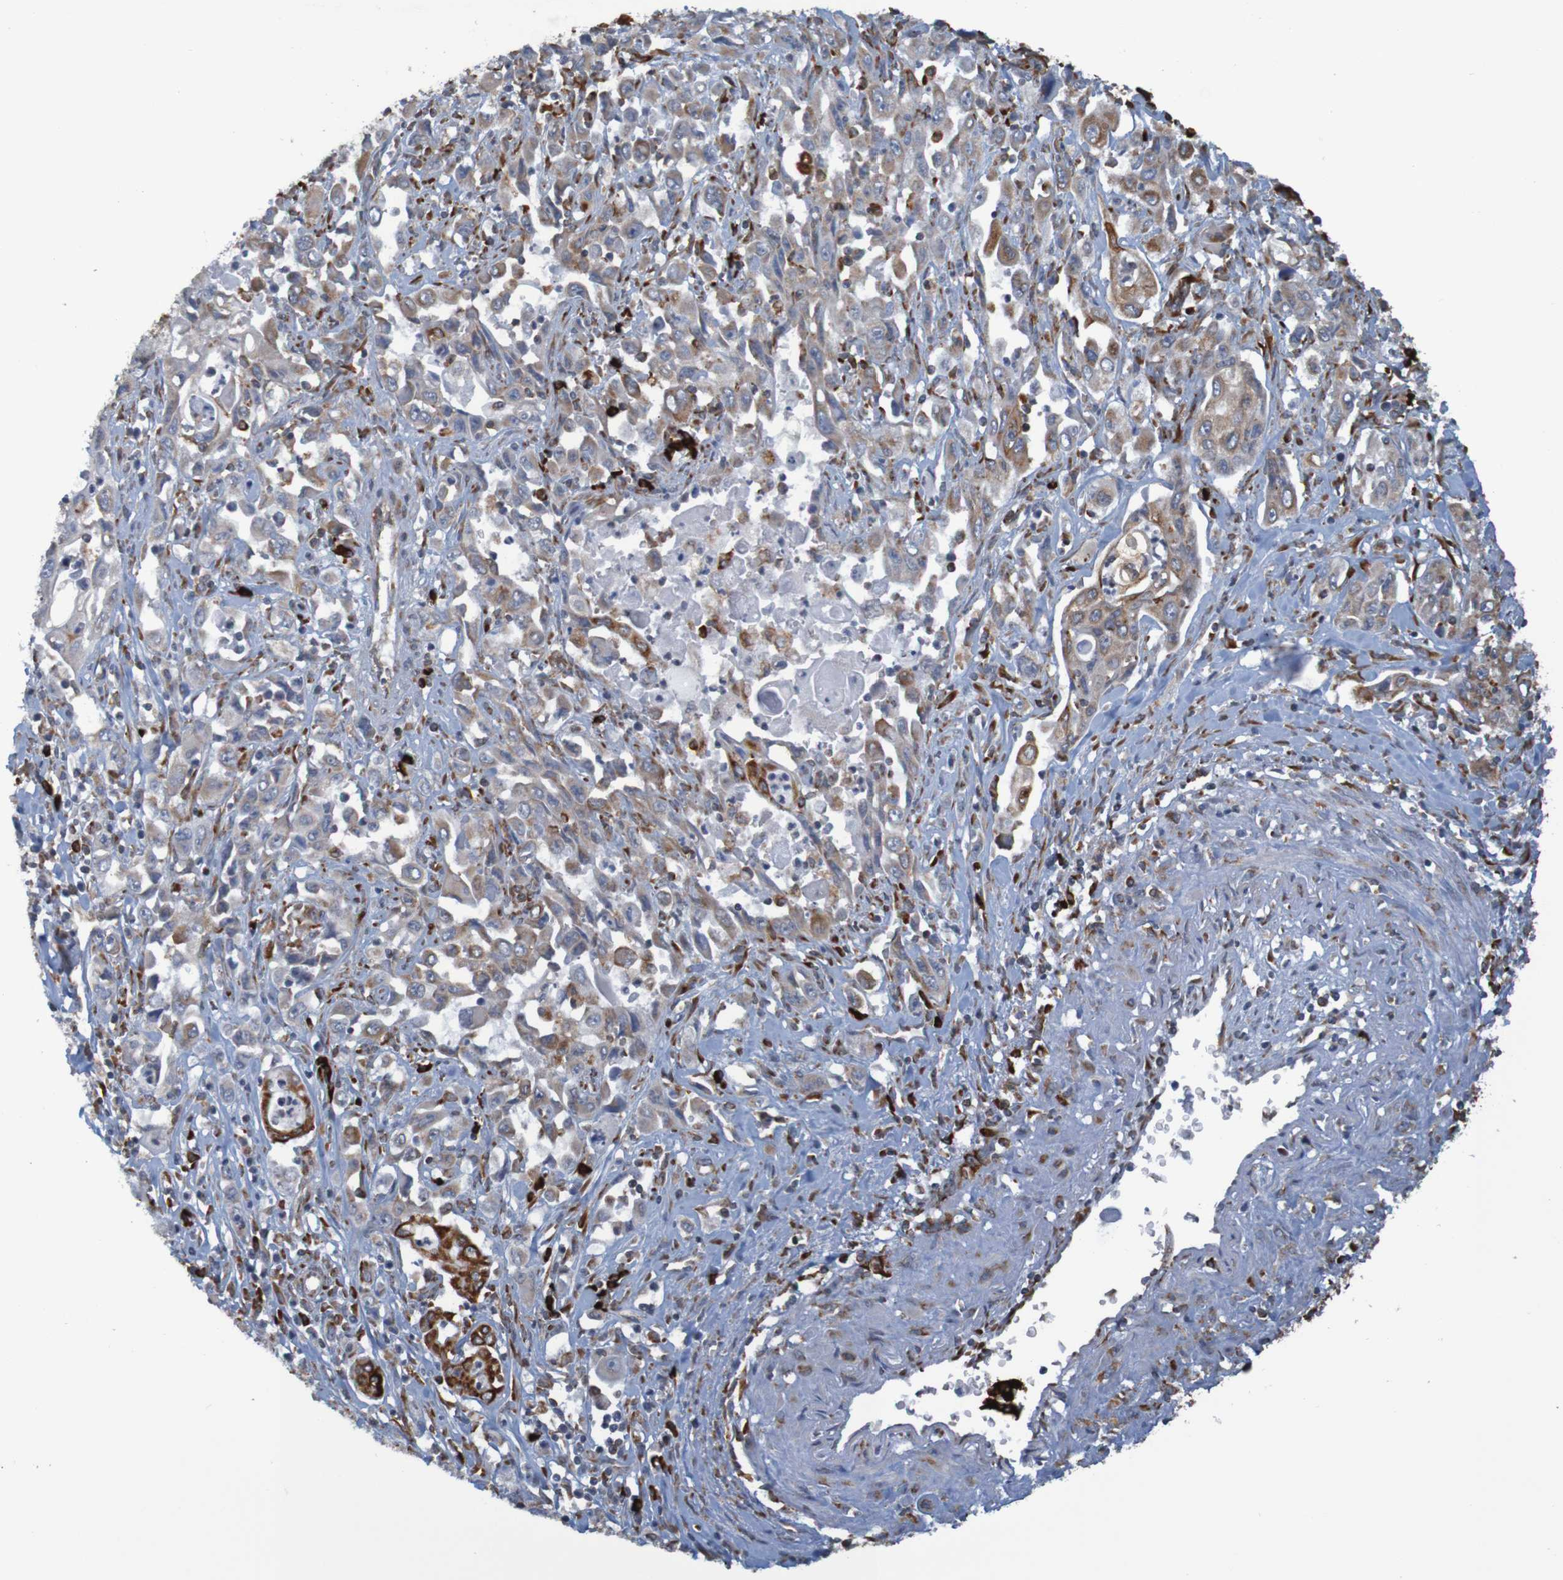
{"staining": {"intensity": "weak", "quantity": "25%-75%", "location": "cytoplasmic/membranous"}, "tissue": "pancreatic cancer", "cell_type": "Tumor cells", "image_type": "cancer", "snomed": [{"axis": "morphology", "description": "Adenocarcinoma, NOS"}, {"axis": "topography", "description": "Pancreas"}], "caption": "Brown immunohistochemical staining in human pancreatic adenocarcinoma displays weak cytoplasmic/membranous expression in about 25%-75% of tumor cells.", "gene": "SSR1", "patient": {"sex": "male", "age": 70}}